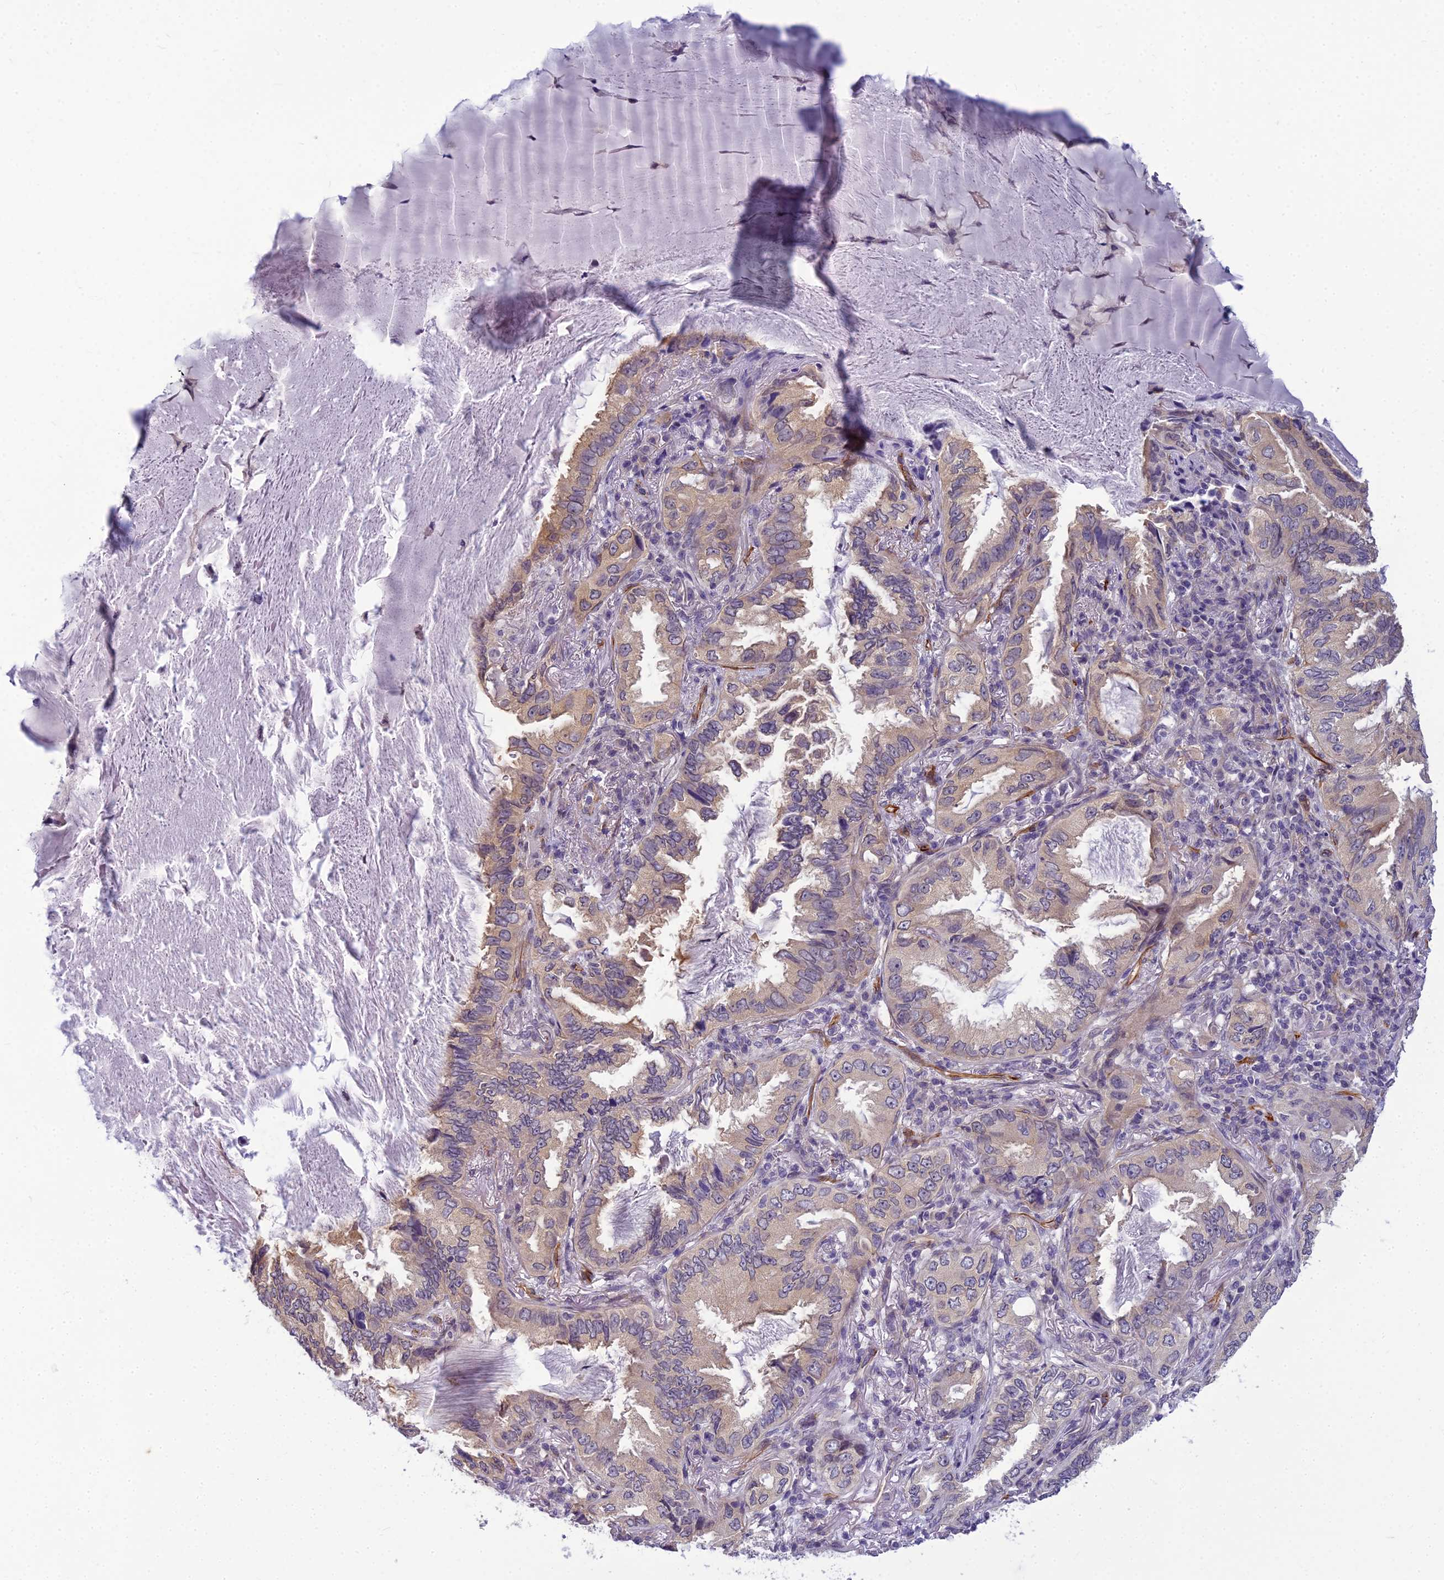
{"staining": {"intensity": "weak", "quantity": "25%-75%", "location": "cytoplasmic/membranous"}, "tissue": "lung cancer", "cell_type": "Tumor cells", "image_type": "cancer", "snomed": [{"axis": "morphology", "description": "Adenocarcinoma, NOS"}, {"axis": "topography", "description": "Lung"}], "caption": "Protein staining of lung adenocarcinoma tissue reveals weak cytoplasmic/membranous staining in about 25%-75% of tumor cells.", "gene": "RGL3", "patient": {"sex": "female", "age": 69}}